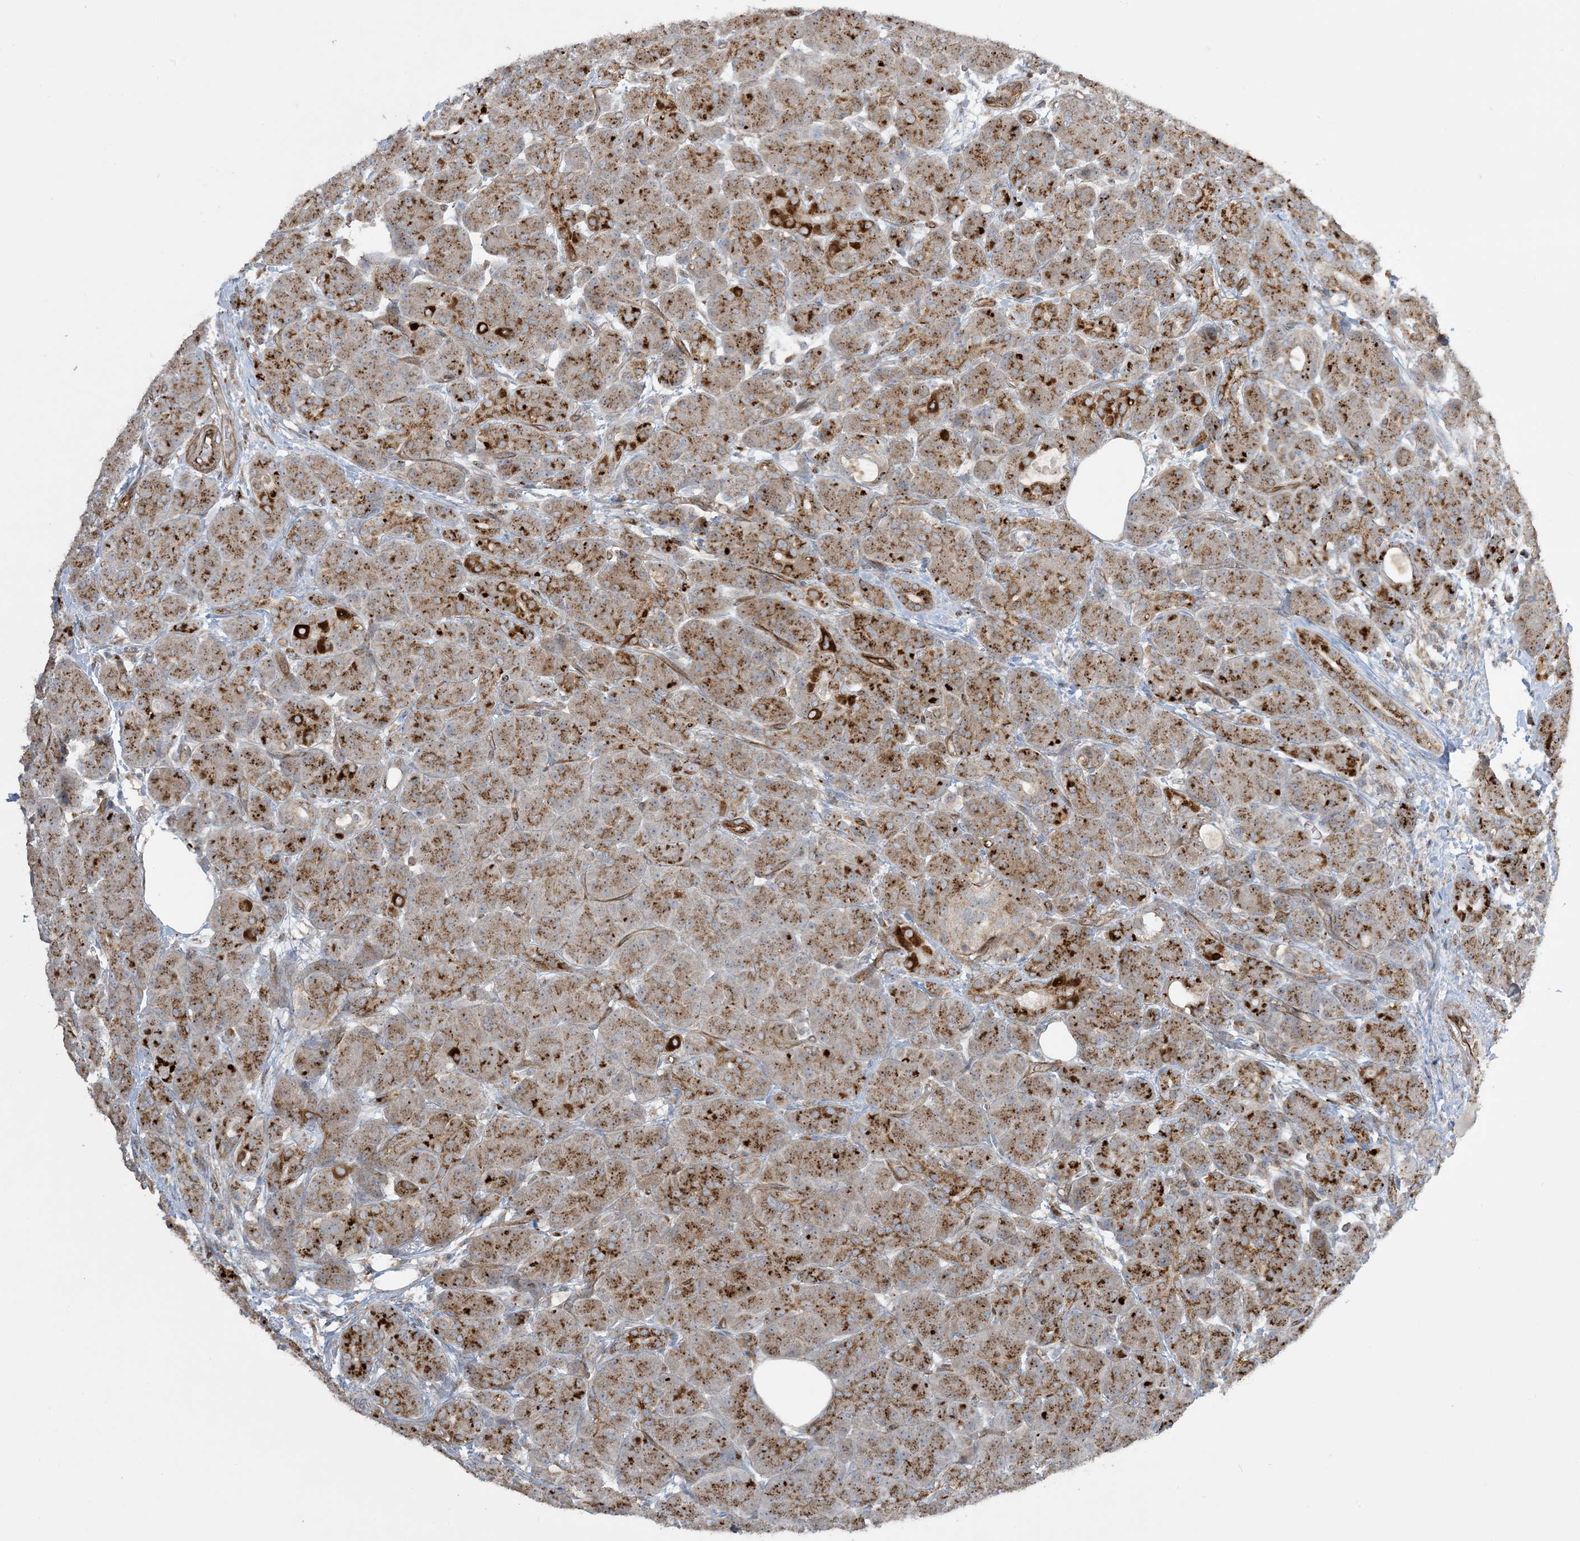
{"staining": {"intensity": "moderate", "quantity": ">75%", "location": "cytoplasmic/membranous"}, "tissue": "pancreas", "cell_type": "Exocrine glandular cells", "image_type": "normal", "snomed": [{"axis": "morphology", "description": "Normal tissue, NOS"}, {"axis": "topography", "description": "Pancreas"}], "caption": "Exocrine glandular cells exhibit medium levels of moderate cytoplasmic/membranous positivity in about >75% of cells in normal human pancreas. The protein of interest is stained brown, and the nuclei are stained in blue (DAB IHC with brightfield microscopy, high magnification).", "gene": "AGA", "patient": {"sex": "male", "age": 63}}